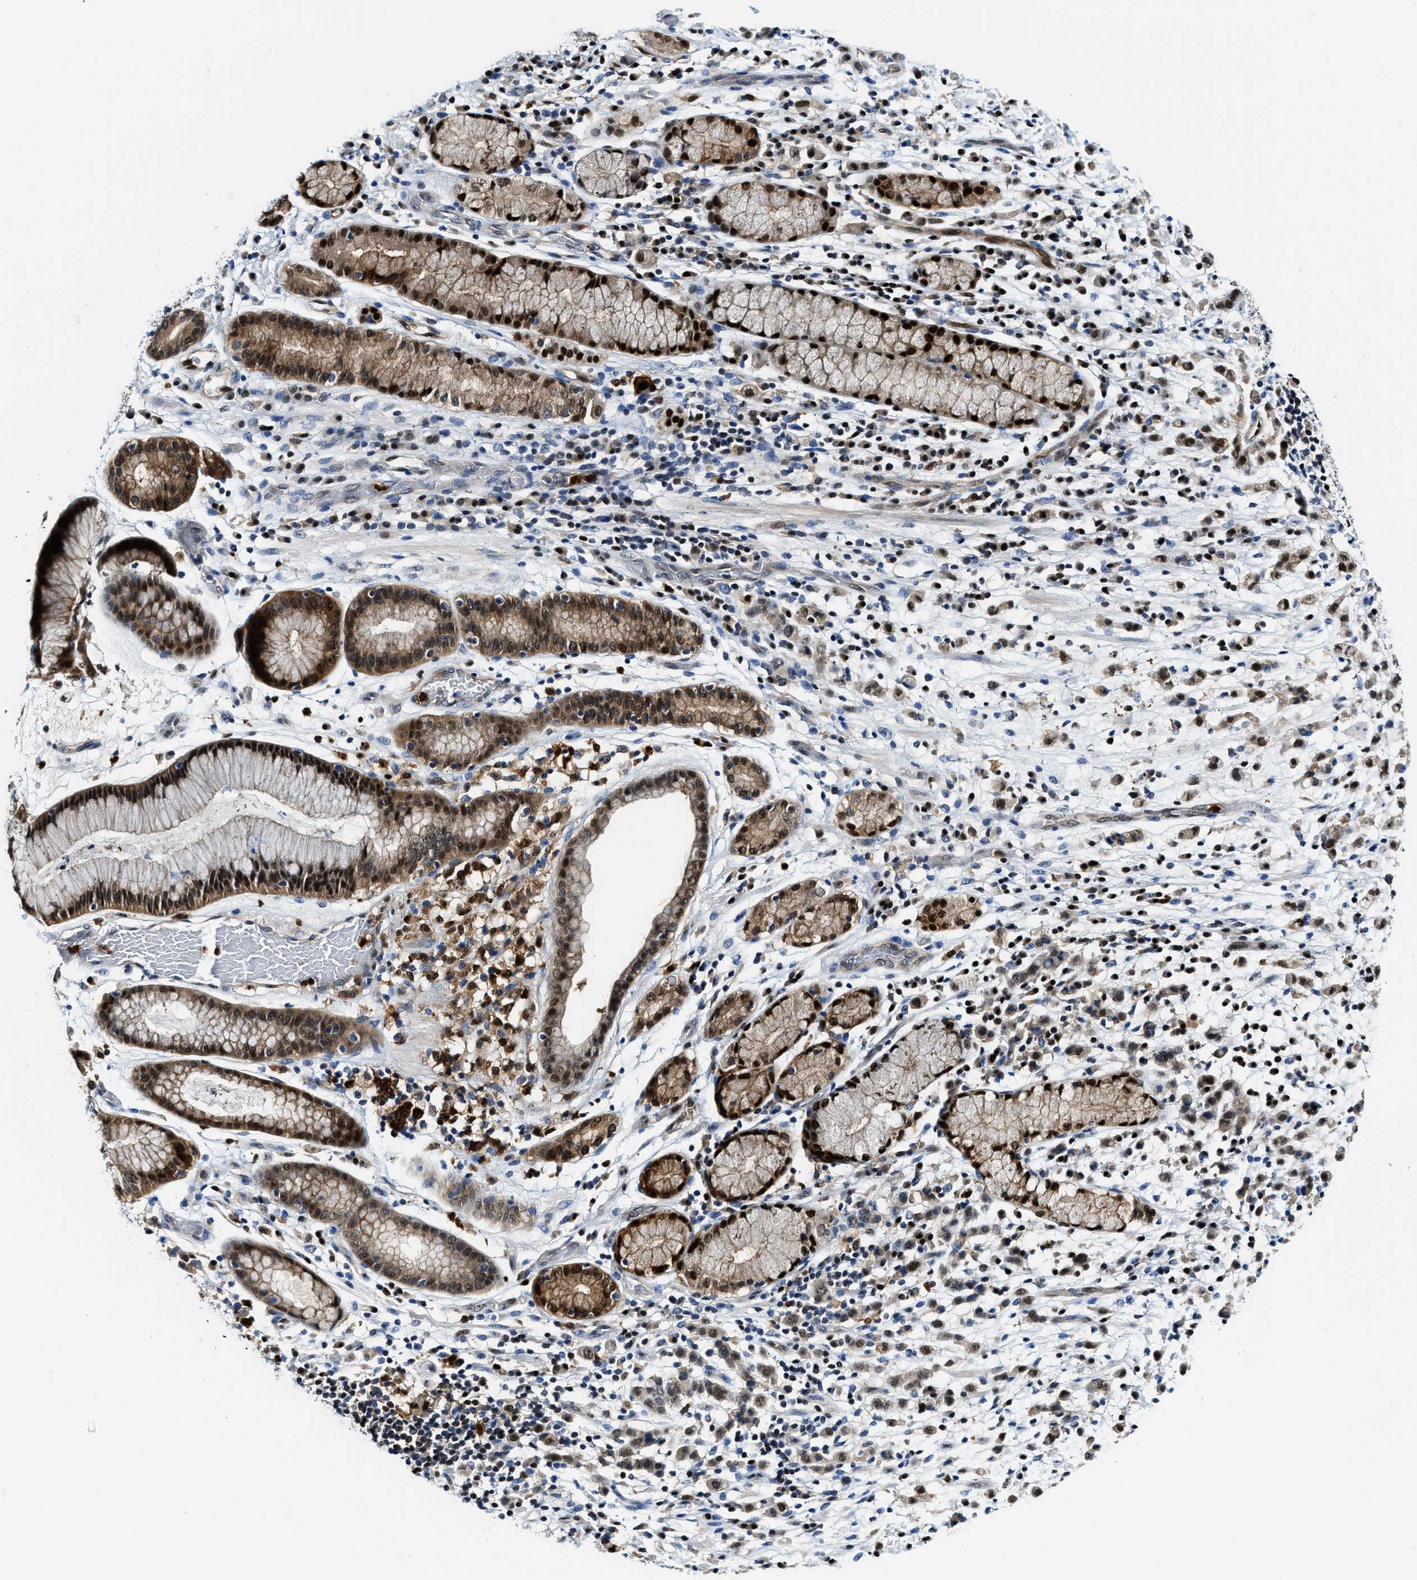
{"staining": {"intensity": "strong", "quantity": ">75%", "location": "nuclear"}, "tissue": "stomach cancer", "cell_type": "Tumor cells", "image_type": "cancer", "snomed": [{"axis": "morphology", "description": "Adenocarcinoma, NOS"}, {"axis": "topography", "description": "Stomach, lower"}], "caption": "DAB (3,3'-diaminobenzidine) immunohistochemical staining of human stomach cancer exhibits strong nuclear protein staining in about >75% of tumor cells.", "gene": "LTA4H", "patient": {"sex": "male", "age": 88}}